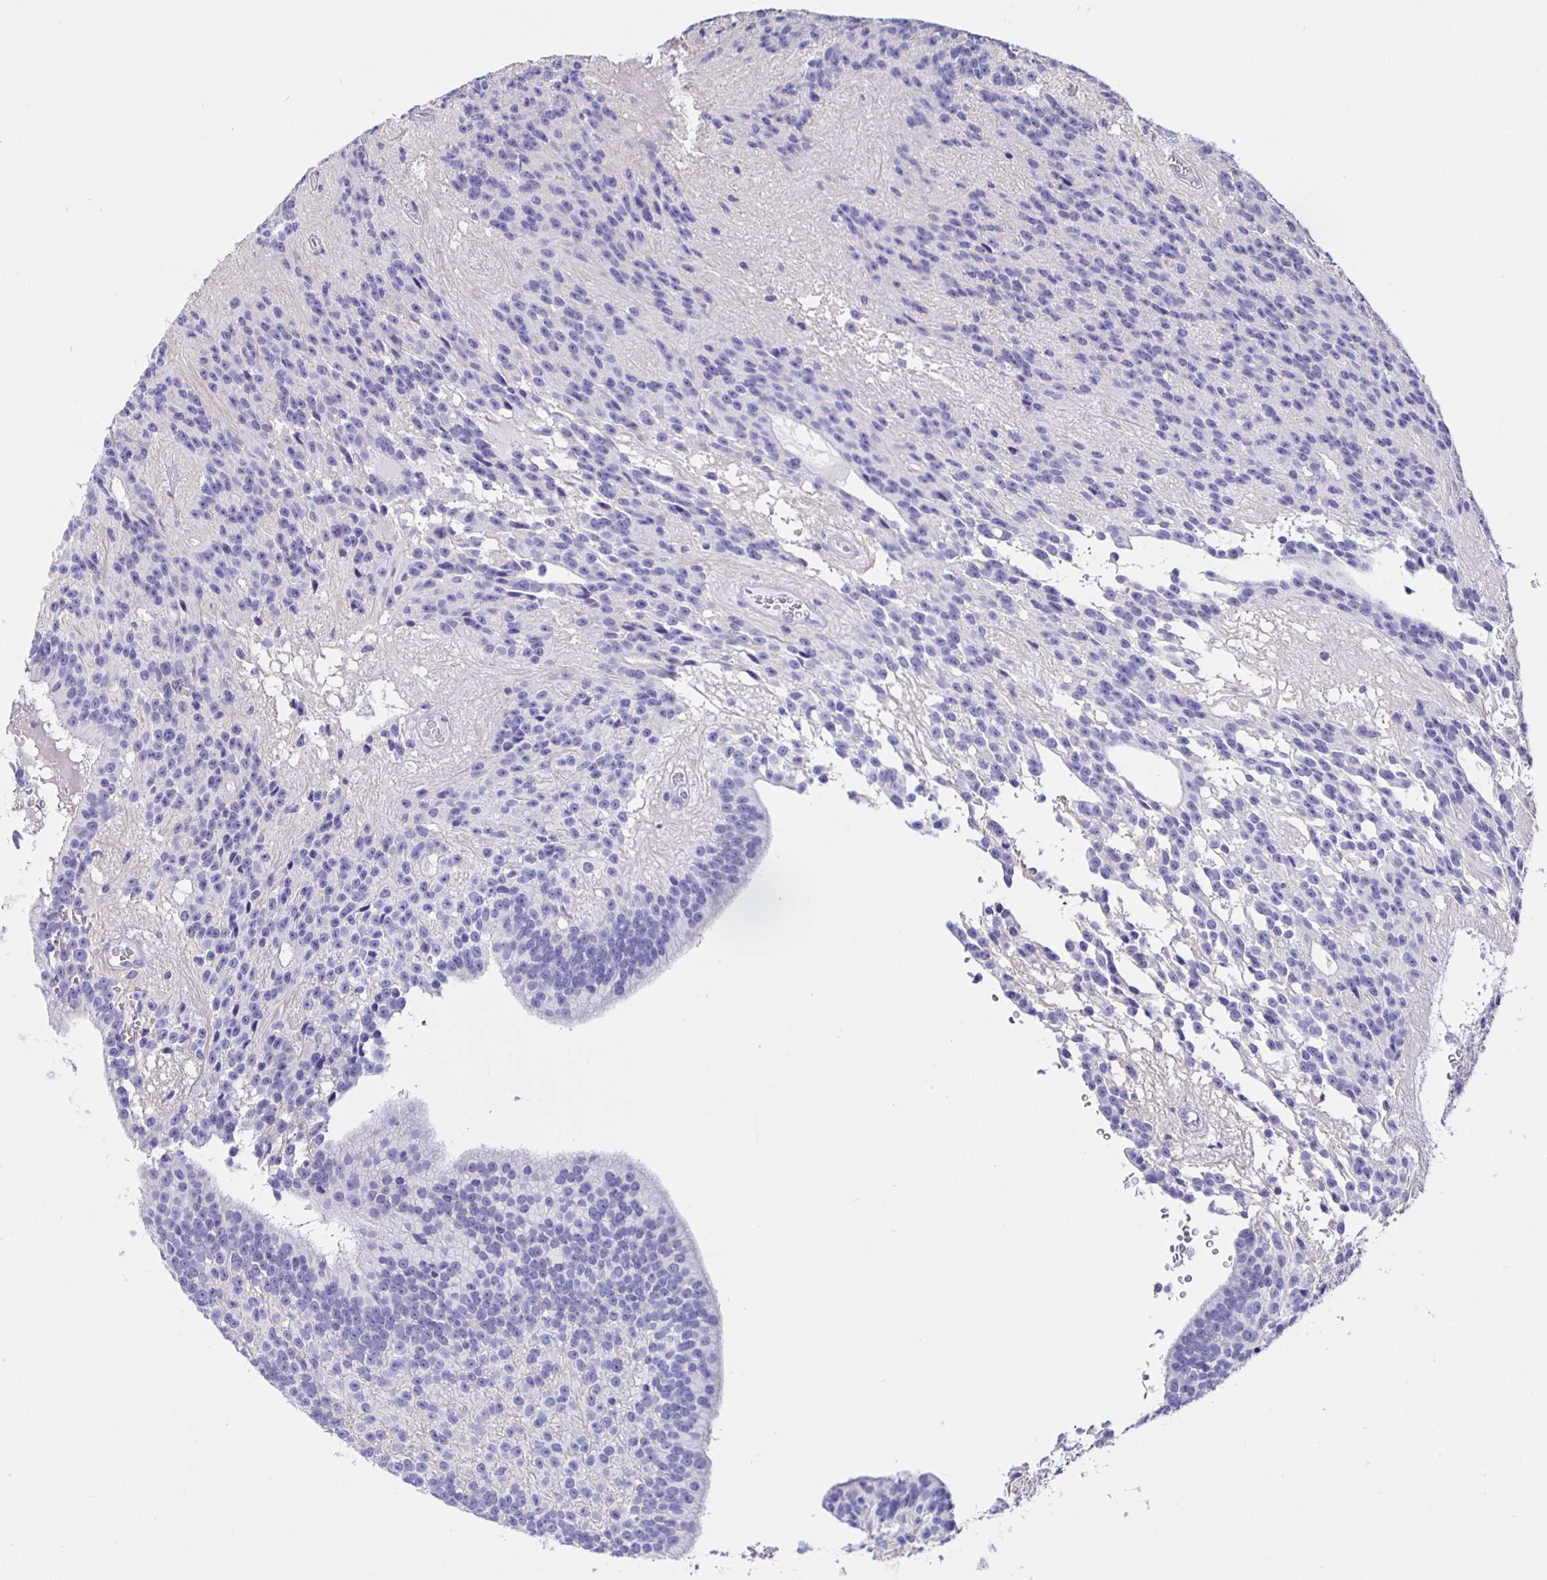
{"staining": {"intensity": "negative", "quantity": "none", "location": "none"}, "tissue": "glioma", "cell_type": "Tumor cells", "image_type": "cancer", "snomed": [{"axis": "morphology", "description": "Glioma, malignant, Low grade"}, {"axis": "topography", "description": "Brain"}], "caption": "Immunohistochemistry (IHC) of human glioma exhibits no expression in tumor cells. Brightfield microscopy of immunohistochemistry (IHC) stained with DAB (3,3'-diaminobenzidine) (brown) and hematoxylin (blue), captured at high magnification.", "gene": "HSPA4L", "patient": {"sex": "male", "age": 31}}